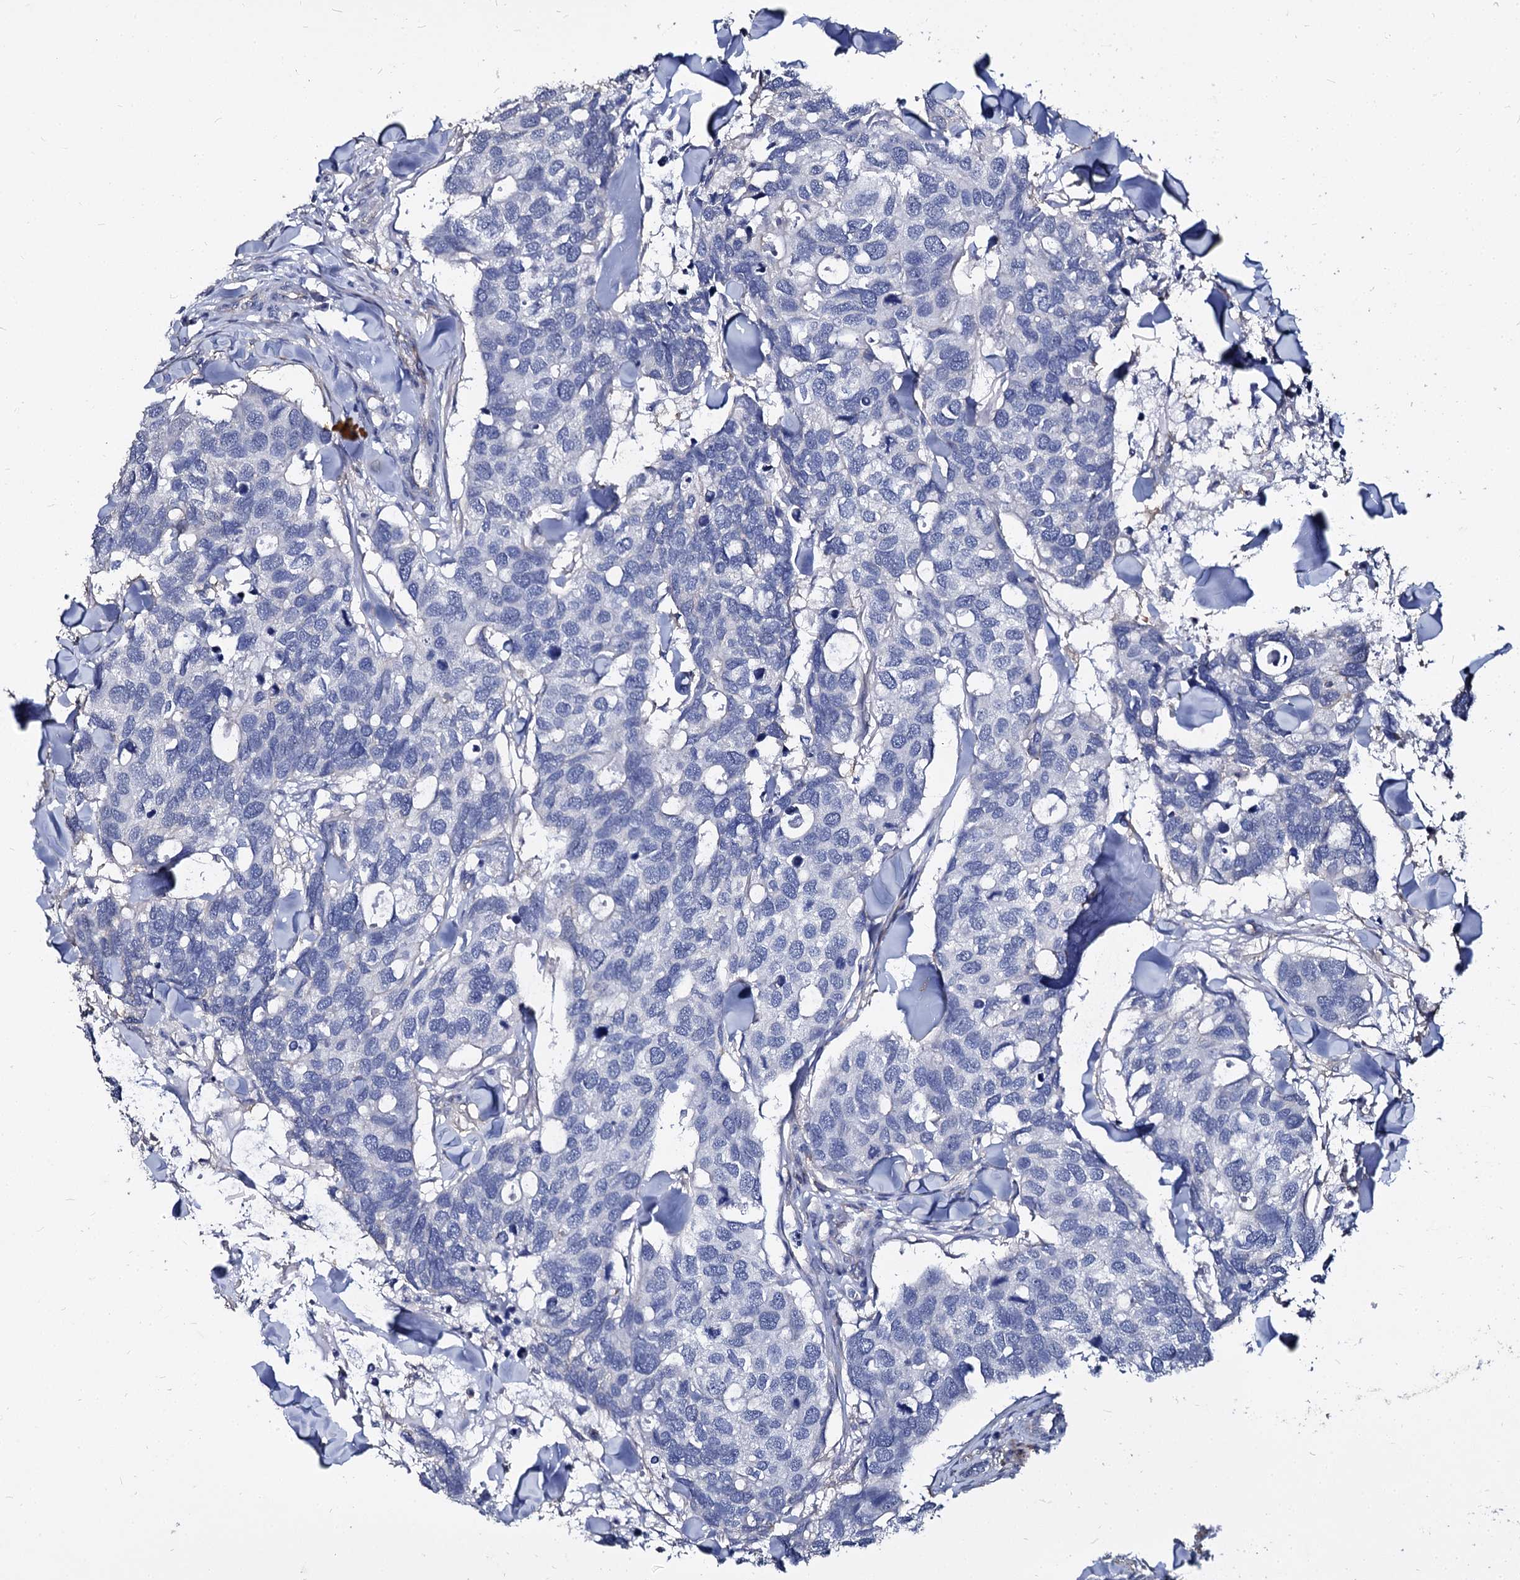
{"staining": {"intensity": "negative", "quantity": "none", "location": "none"}, "tissue": "breast cancer", "cell_type": "Tumor cells", "image_type": "cancer", "snomed": [{"axis": "morphology", "description": "Duct carcinoma"}, {"axis": "topography", "description": "Breast"}], "caption": "The histopathology image shows no significant staining in tumor cells of invasive ductal carcinoma (breast). Brightfield microscopy of IHC stained with DAB (3,3'-diaminobenzidine) (brown) and hematoxylin (blue), captured at high magnification.", "gene": "CBFB", "patient": {"sex": "female", "age": 83}}